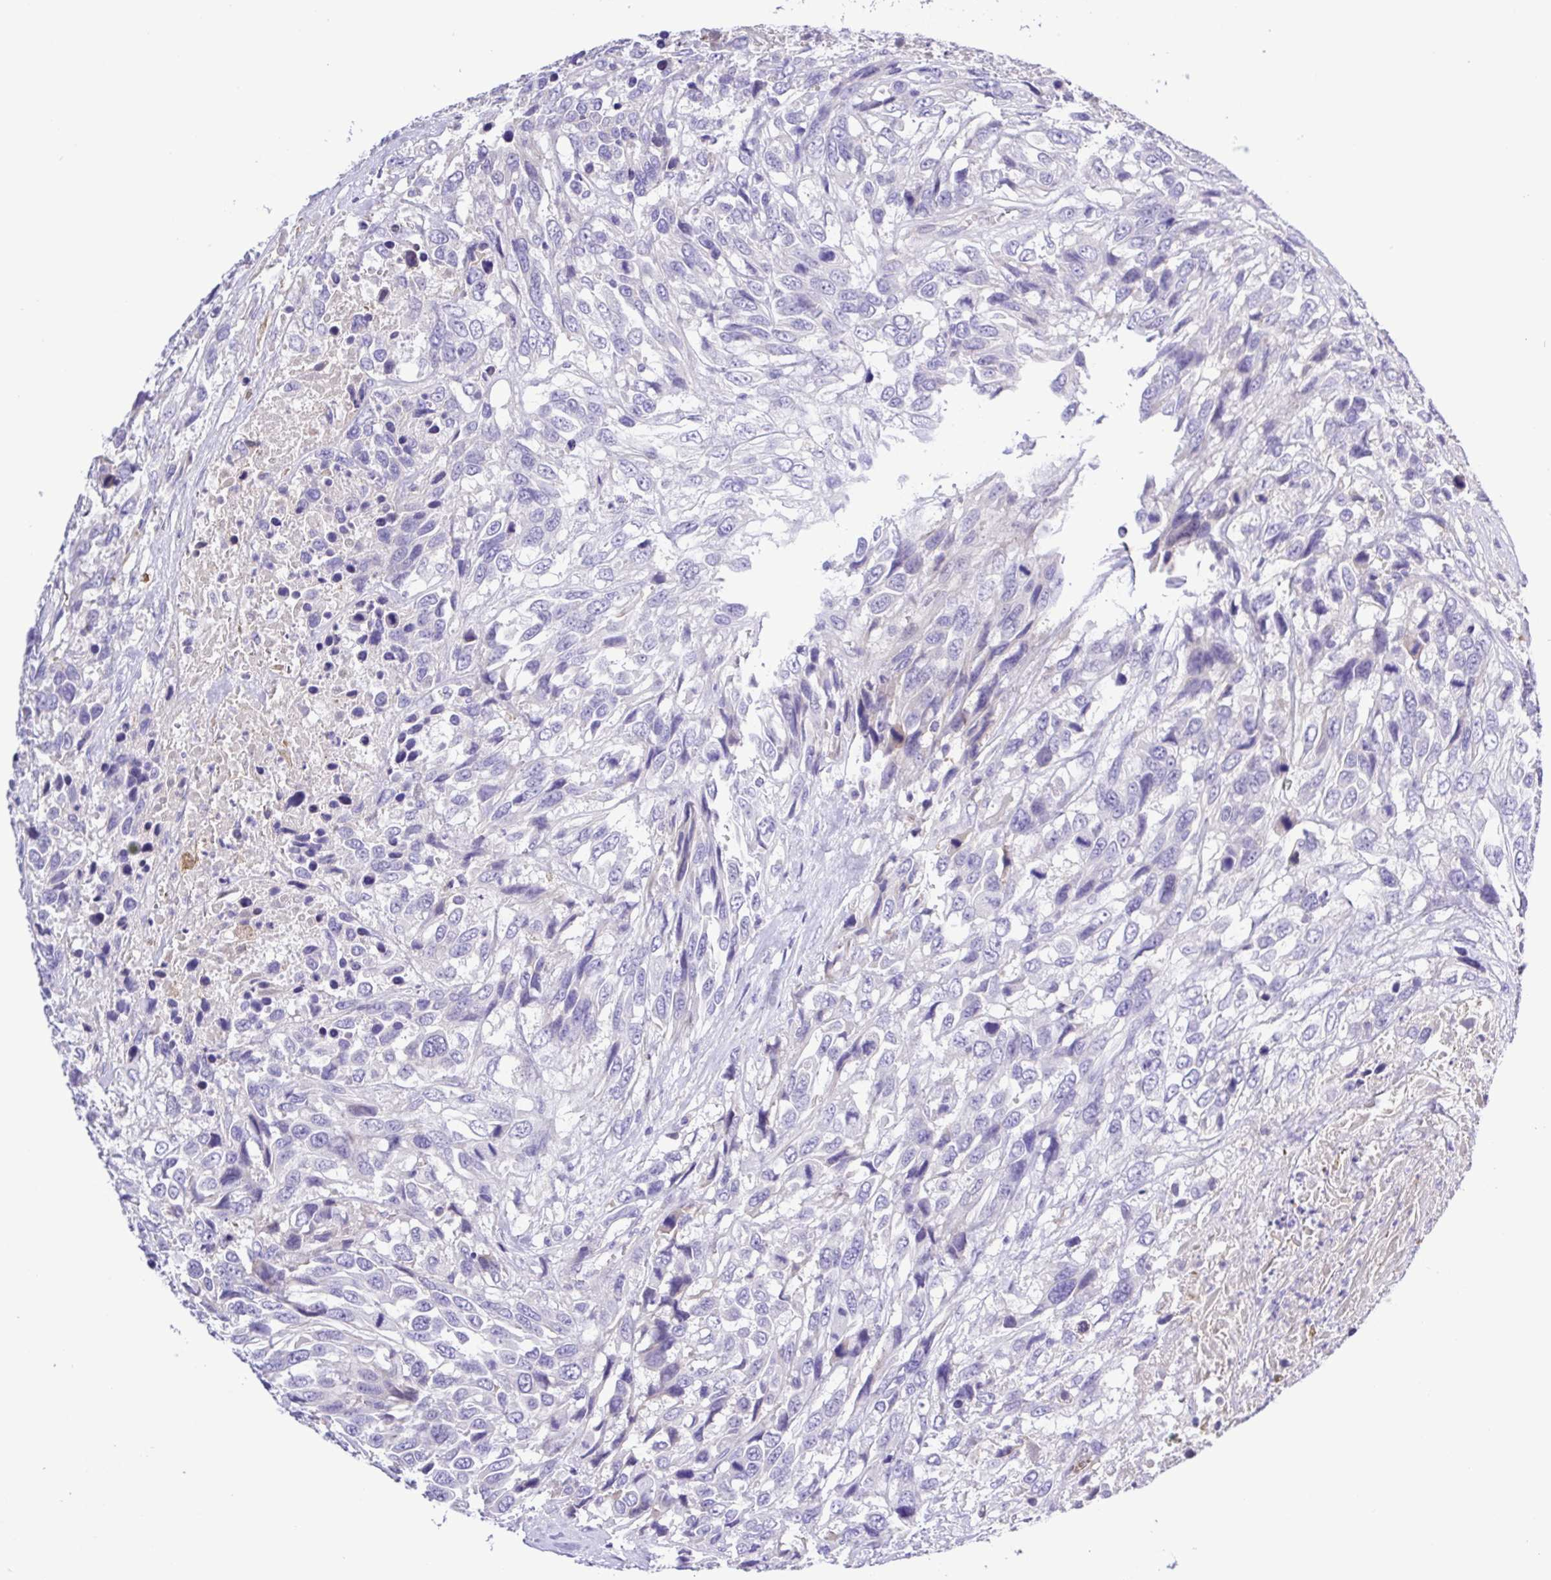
{"staining": {"intensity": "negative", "quantity": "none", "location": "none"}, "tissue": "urothelial cancer", "cell_type": "Tumor cells", "image_type": "cancer", "snomed": [{"axis": "morphology", "description": "Urothelial carcinoma, High grade"}, {"axis": "topography", "description": "Urinary bladder"}], "caption": "Protein analysis of high-grade urothelial carcinoma displays no significant positivity in tumor cells.", "gene": "GABBR2", "patient": {"sex": "female", "age": 70}}